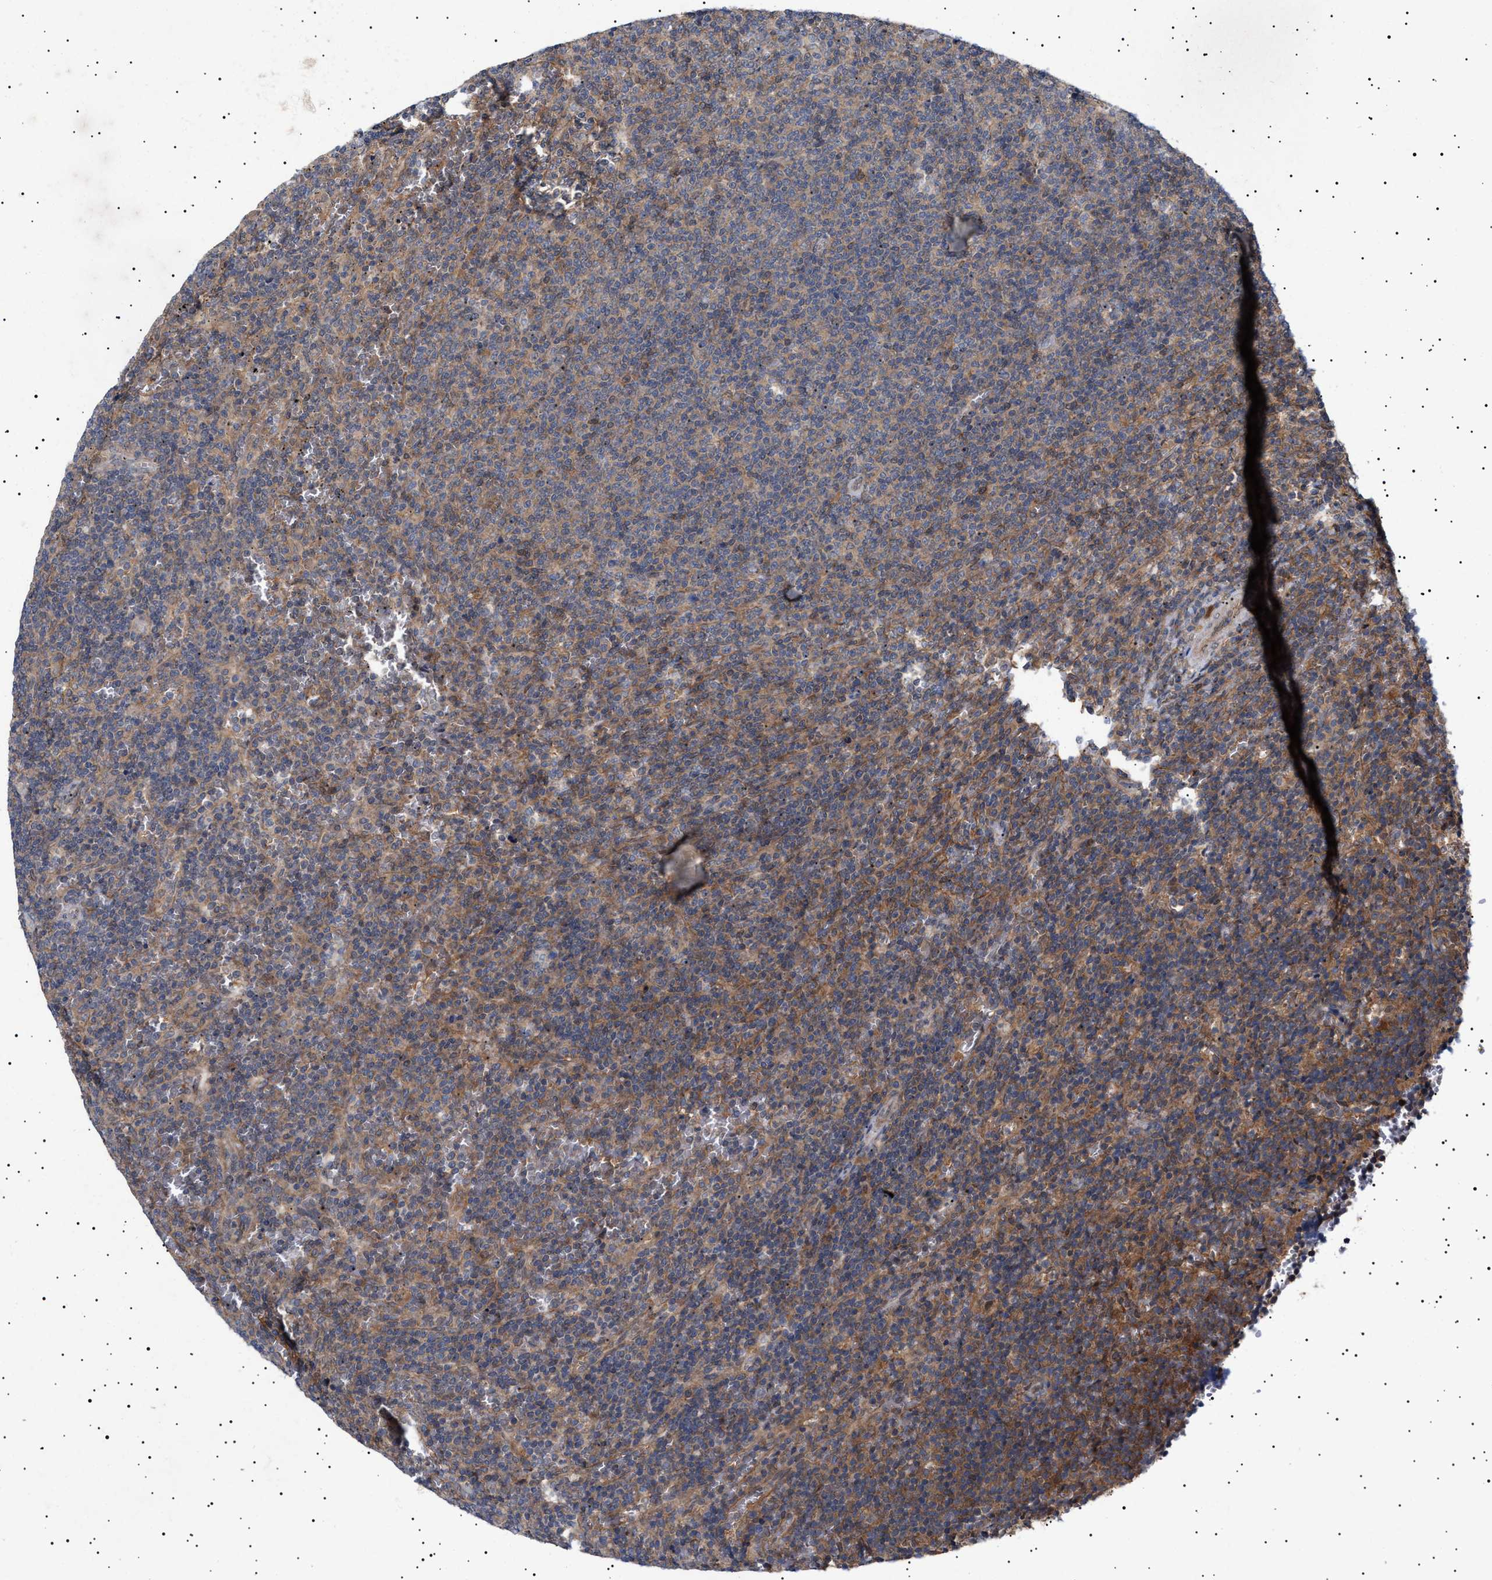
{"staining": {"intensity": "weak", "quantity": "25%-75%", "location": "cytoplasmic/membranous"}, "tissue": "lymphoma", "cell_type": "Tumor cells", "image_type": "cancer", "snomed": [{"axis": "morphology", "description": "Malignant lymphoma, non-Hodgkin's type, Low grade"}, {"axis": "topography", "description": "Spleen"}], "caption": "The immunohistochemical stain labels weak cytoplasmic/membranous expression in tumor cells of low-grade malignant lymphoma, non-Hodgkin's type tissue.", "gene": "NPLOC4", "patient": {"sex": "female", "age": 50}}